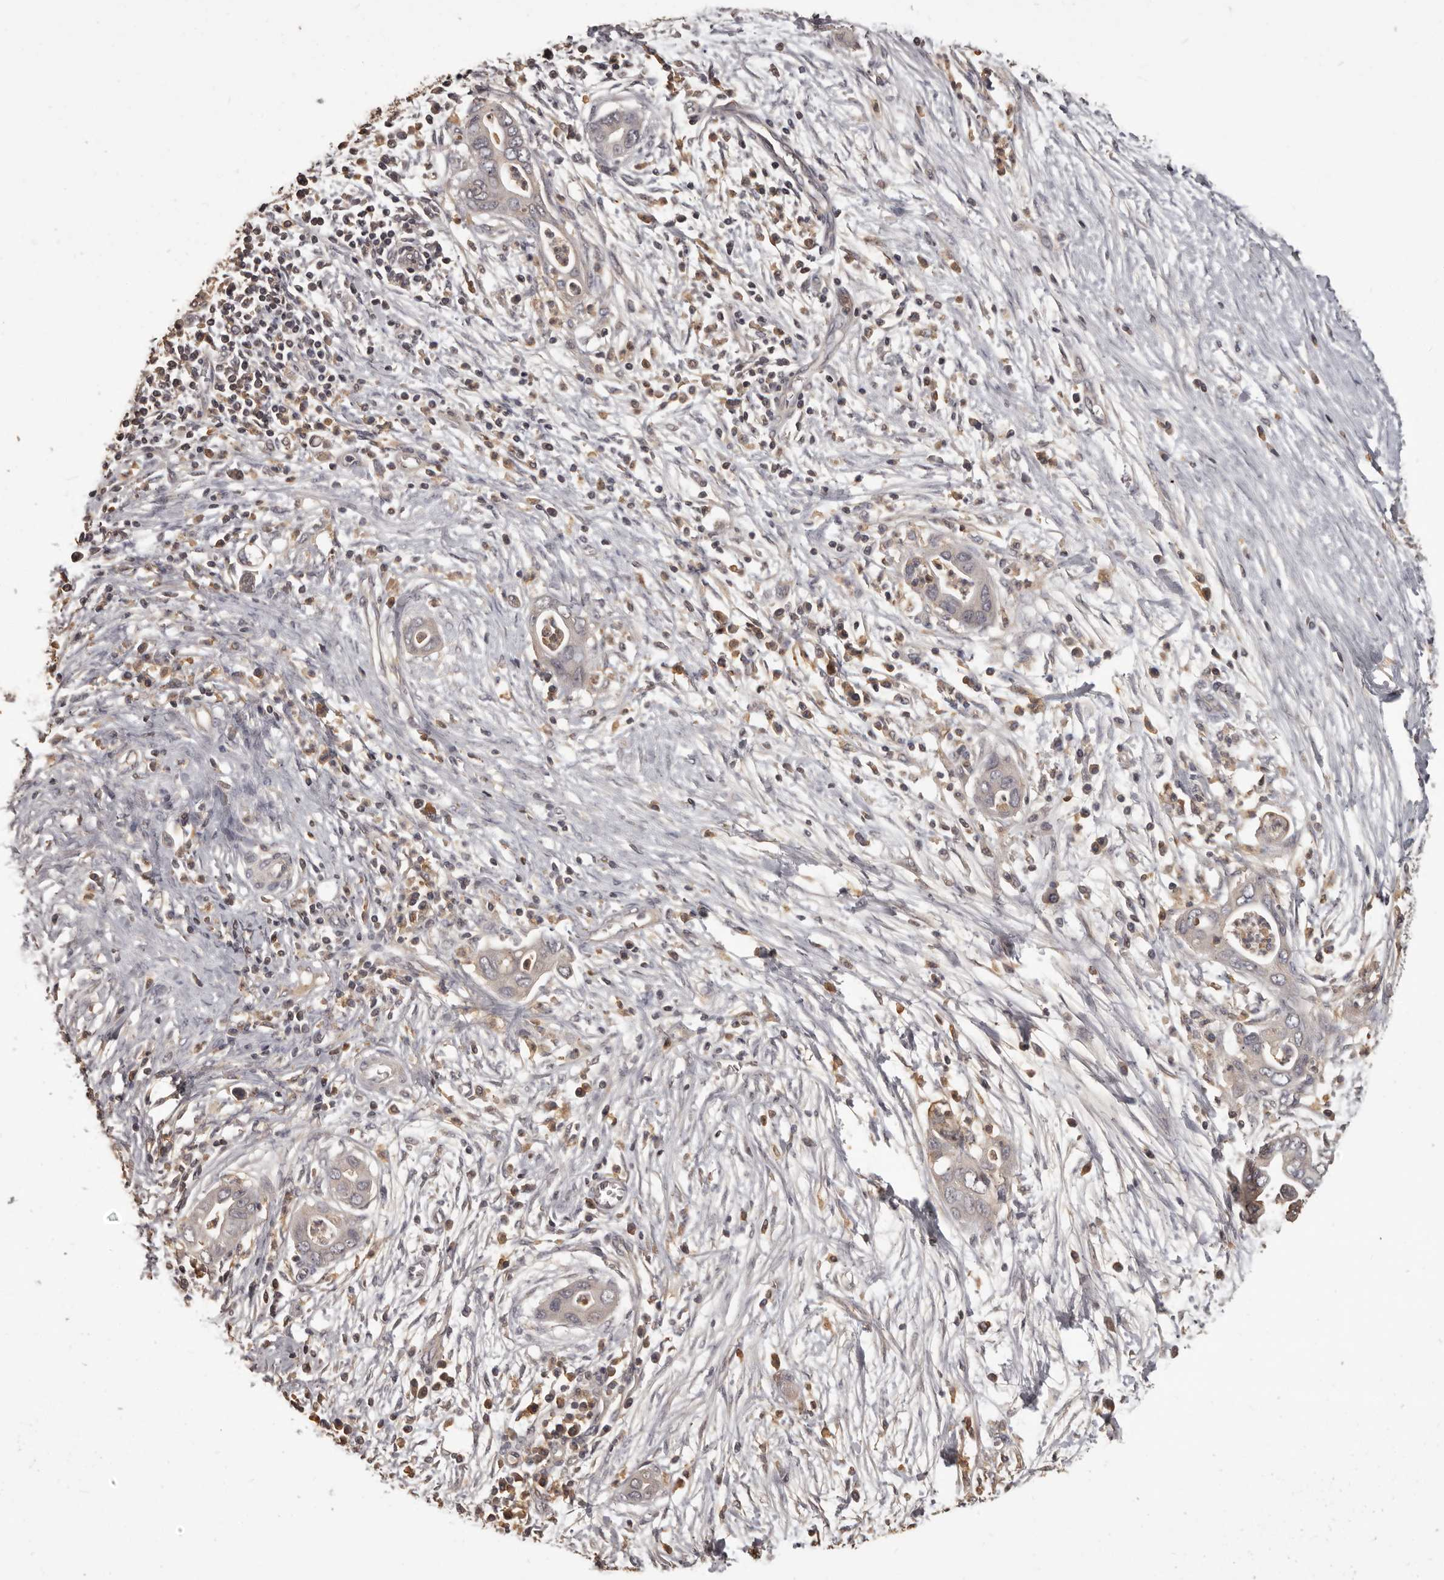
{"staining": {"intensity": "negative", "quantity": "none", "location": "none"}, "tissue": "pancreatic cancer", "cell_type": "Tumor cells", "image_type": "cancer", "snomed": [{"axis": "morphology", "description": "Adenocarcinoma, NOS"}, {"axis": "topography", "description": "Pancreas"}], "caption": "High power microscopy image of an immunohistochemistry photomicrograph of pancreatic cancer, revealing no significant expression in tumor cells.", "gene": "MGAT5", "patient": {"sex": "male", "age": 75}}